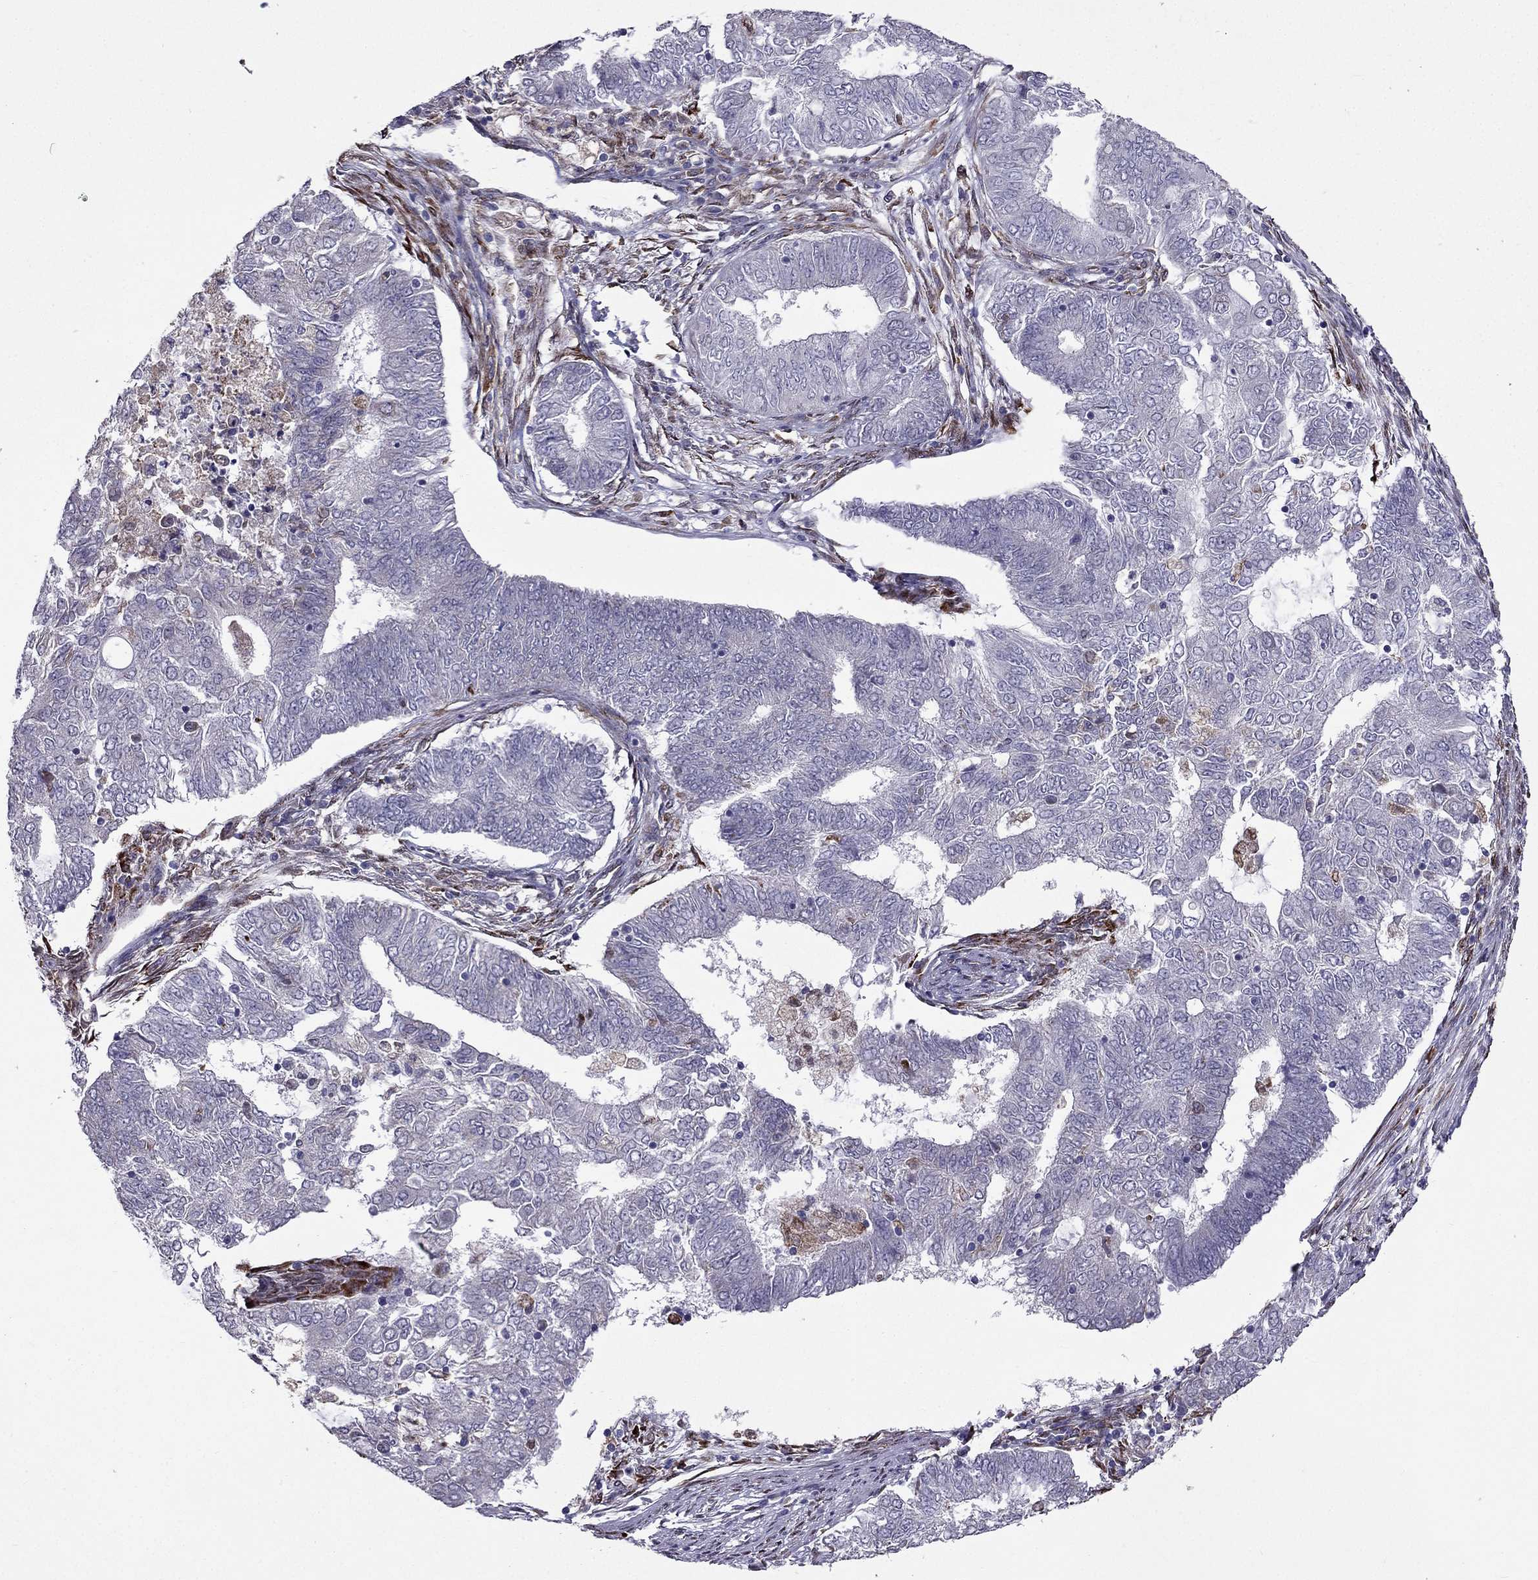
{"staining": {"intensity": "negative", "quantity": "none", "location": "none"}, "tissue": "endometrial cancer", "cell_type": "Tumor cells", "image_type": "cancer", "snomed": [{"axis": "morphology", "description": "Adenocarcinoma, NOS"}, {"axis": "topography", "description": "Endometrium"}], "caption": "Immunohistochemistry (IHC) micrograph of human endometrial cancer (adenocarcinoma) stained for a protein (brown), which demonstrates no staining in tumor cells.", "gene": "IKBIP", "patient": {"sex": "female", "age": 62}}